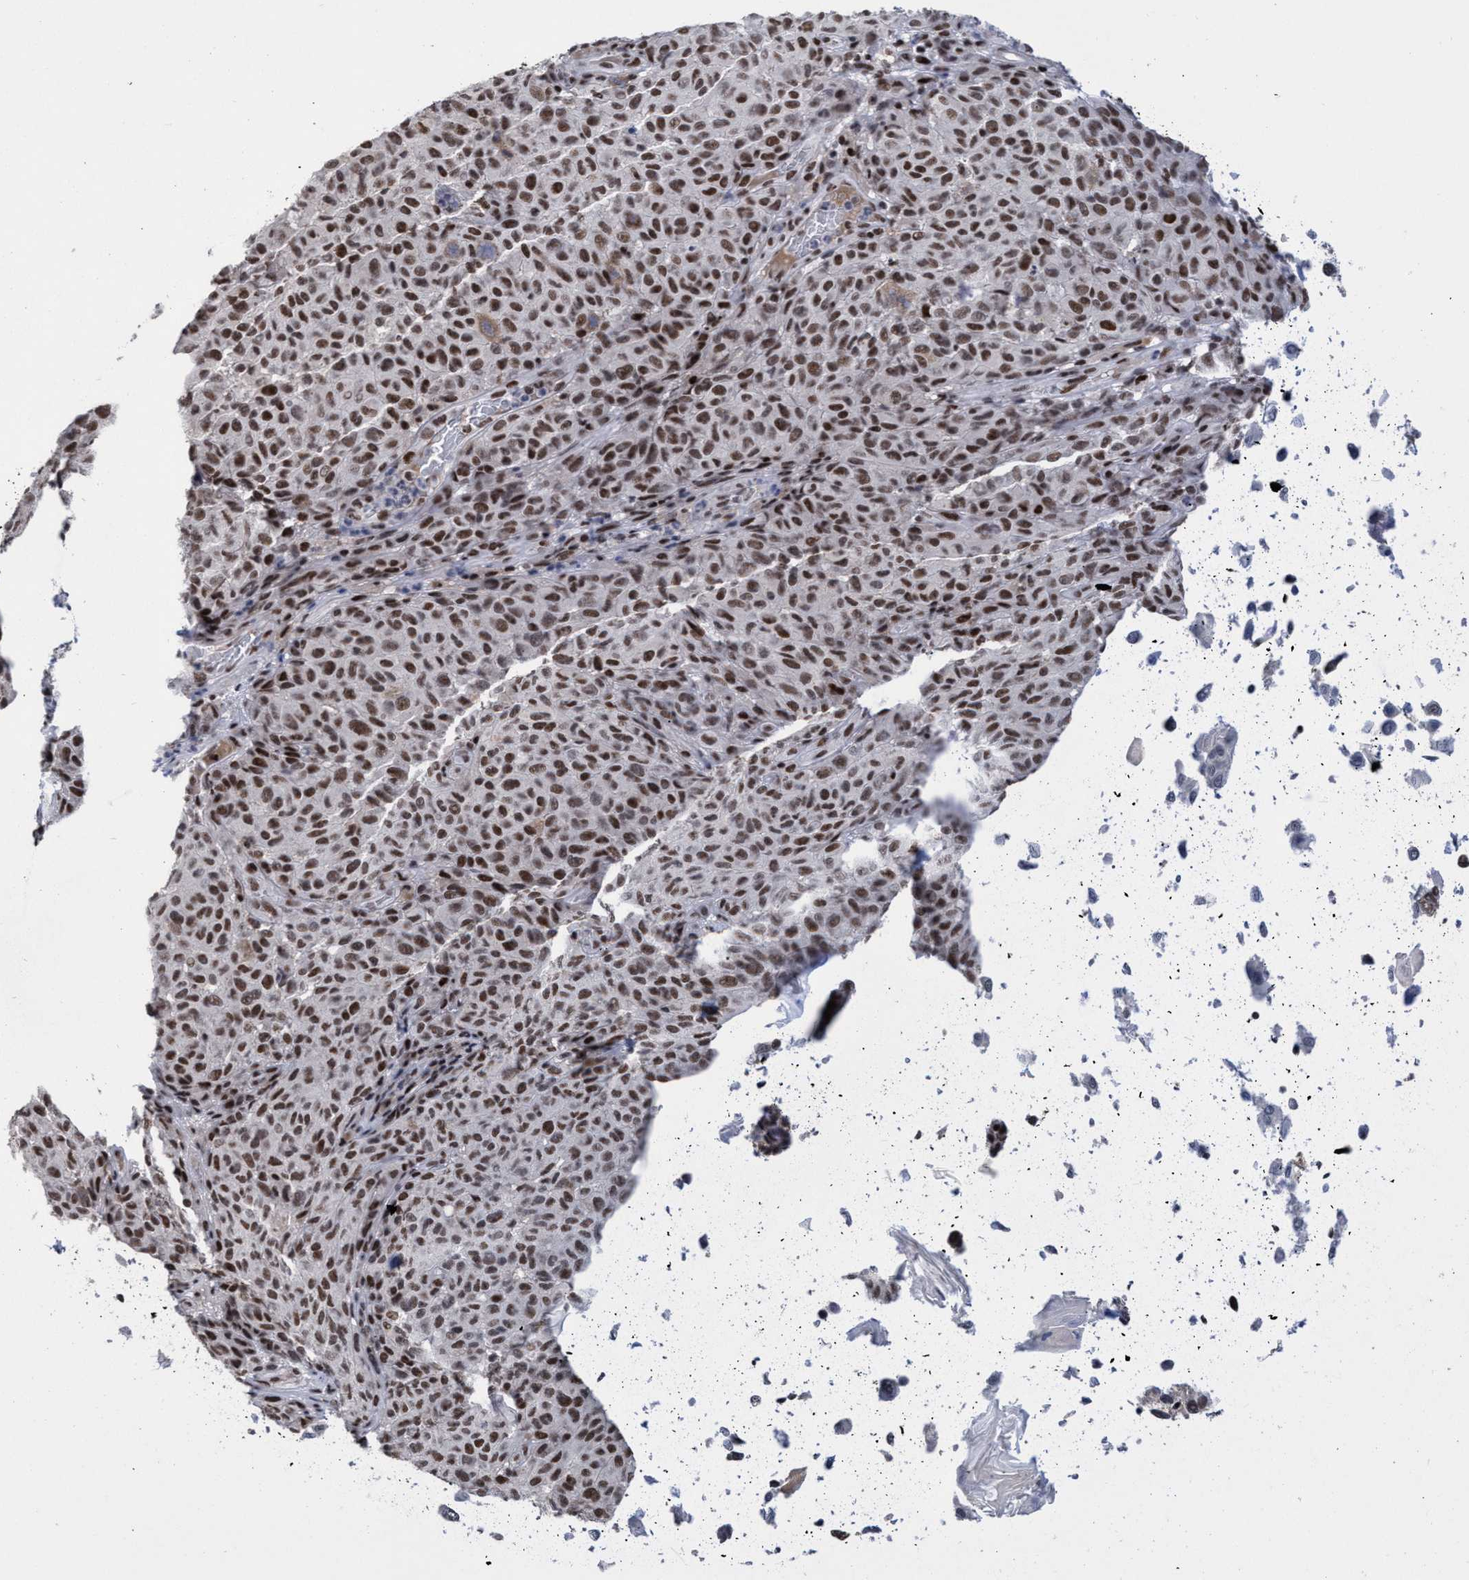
{"staining": {"intensity": "moderate", "quantity": ">75%", "location": "nuclear"}, "tissue": "skin cancer", "cell_type": "Tumor cells", "image_type": "cancer", "snomed": [{"axis": "morphology", "description": "Basal cell carcinoma"}, {"axis": "topography", "description": "Skin"}], "caption": "Skin cancer stained with DAB (3,3'-diaminobenzidine) immunohistochemistry reveals medium levels of moderate nuclear expression in about >75% of tumor cells.", "gene": "C9orf78", "patient": {"sex": "female", "age": 64}}